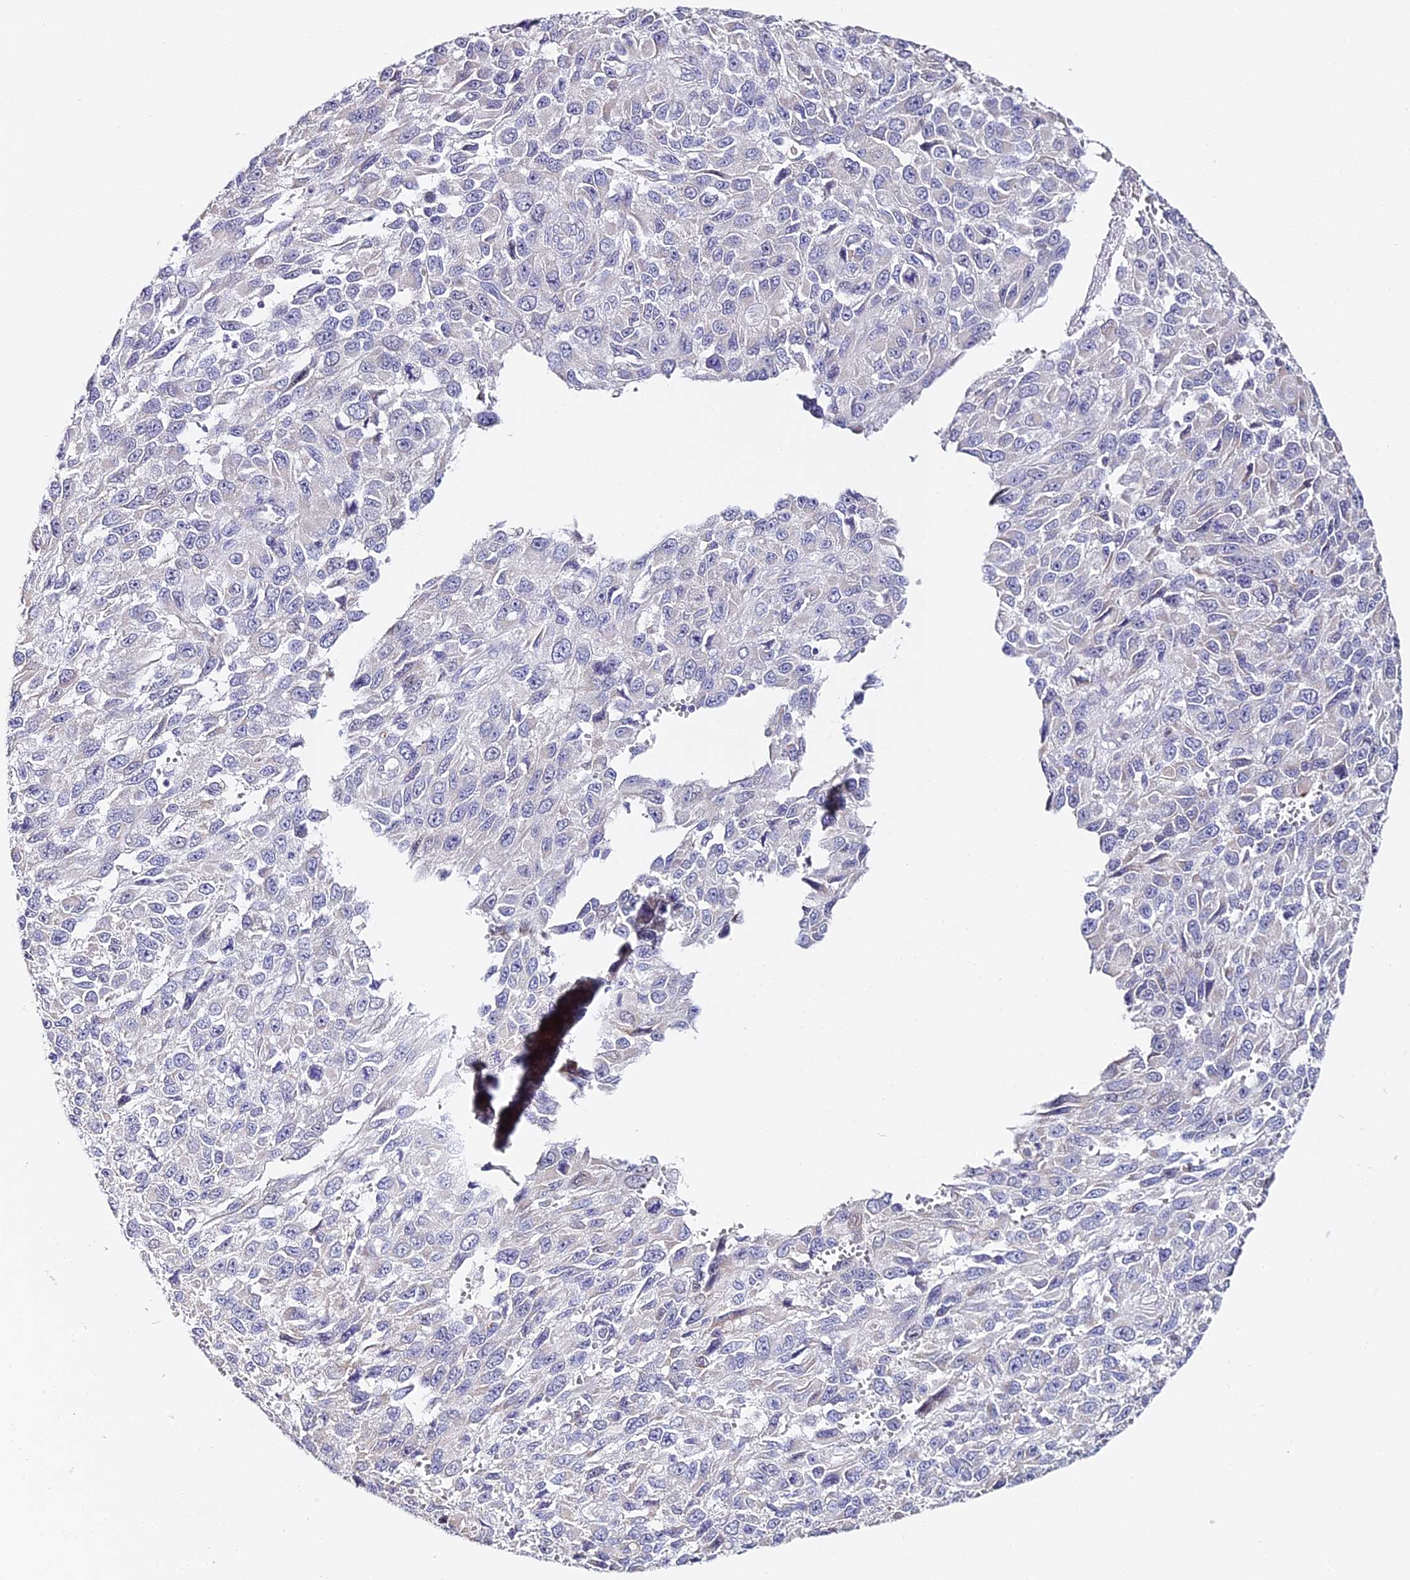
{"staining": {"intensity": "negative", "quantity": "none", "location": "none"}, "tissue": "melanoma", "cell_type": "Tumor cells", "image_type": "cancer", "snomed": [{"axis": "morphology", "description": "Normal tissue, NOS"}, {"axis": "morphology", "description": "Malignant melanoma, NOS"}, {"axis": "topography", "description": "Skin"}], "caption": "This is an immunohistochemistry (IHC) photomicrograph of melanoma. There is no staining in tumor cells.", "gene": "SERP1", "patient": {"sex": "female", "age": 96}}